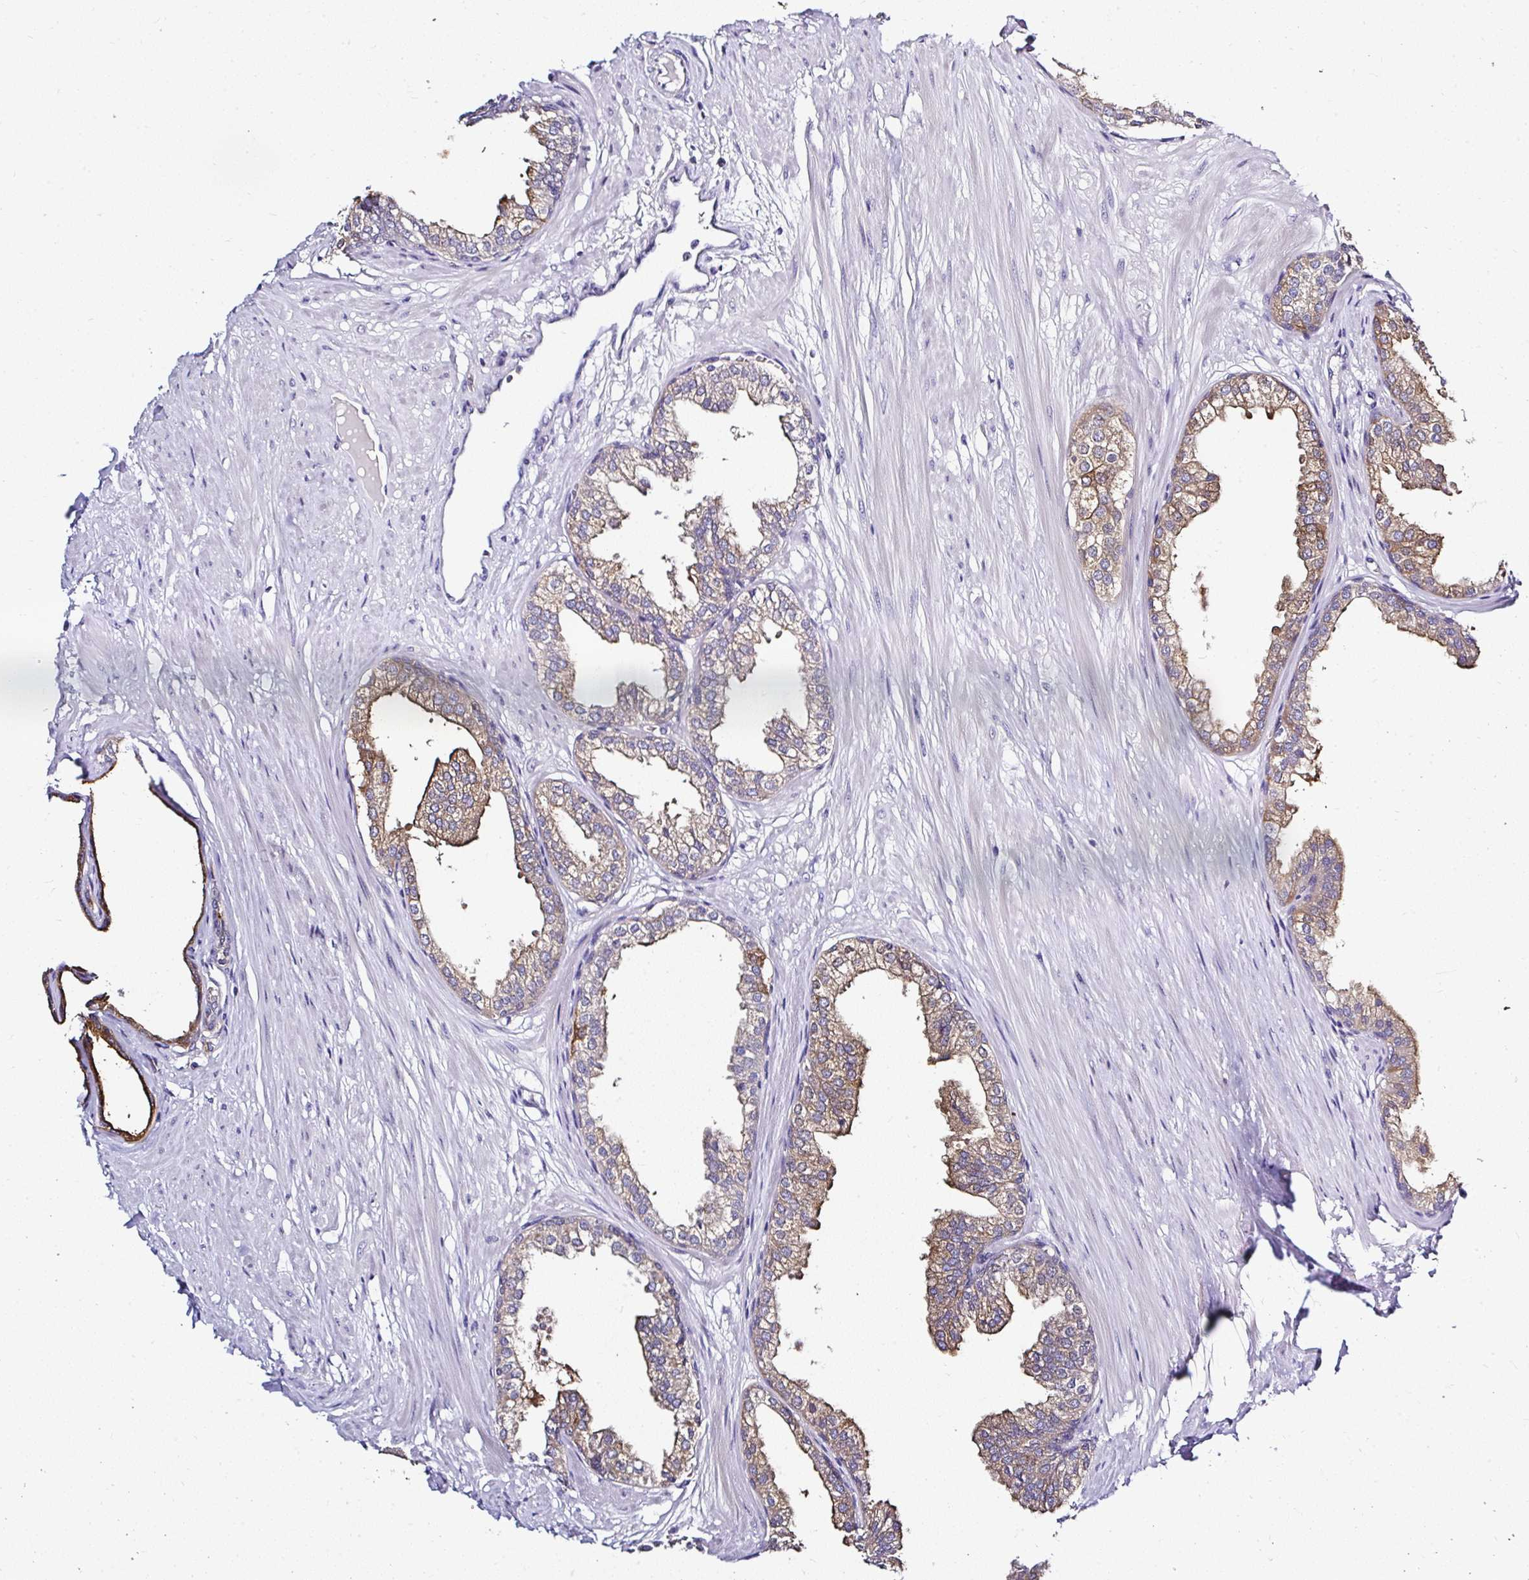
{"staining": {"intensity": "moderate", "quantity": ">75%", "location": "cytoplasmic/membranous"}, "tissue": "prostate", "cell_type": "Glandular cells", "image_type": "normal", "snomed": [{"axis": "morphology", "description": "Normal tissue, NOS"}, {"axis": "topography", "description": "Prostate"}, {"axis": "topography", "description": "Peripheral nerve tissue"}], "caption": "Immunohistochemistry (IHC) micrograph of unremarkable prostate stained for a protein (brown), which exhibits medium levels of moderate cytoplasmic/membranous positivity in approximately >75% of glandular cells.", "gene": "DEPDC5", "patient": {"sex": "male", "age": 55}}